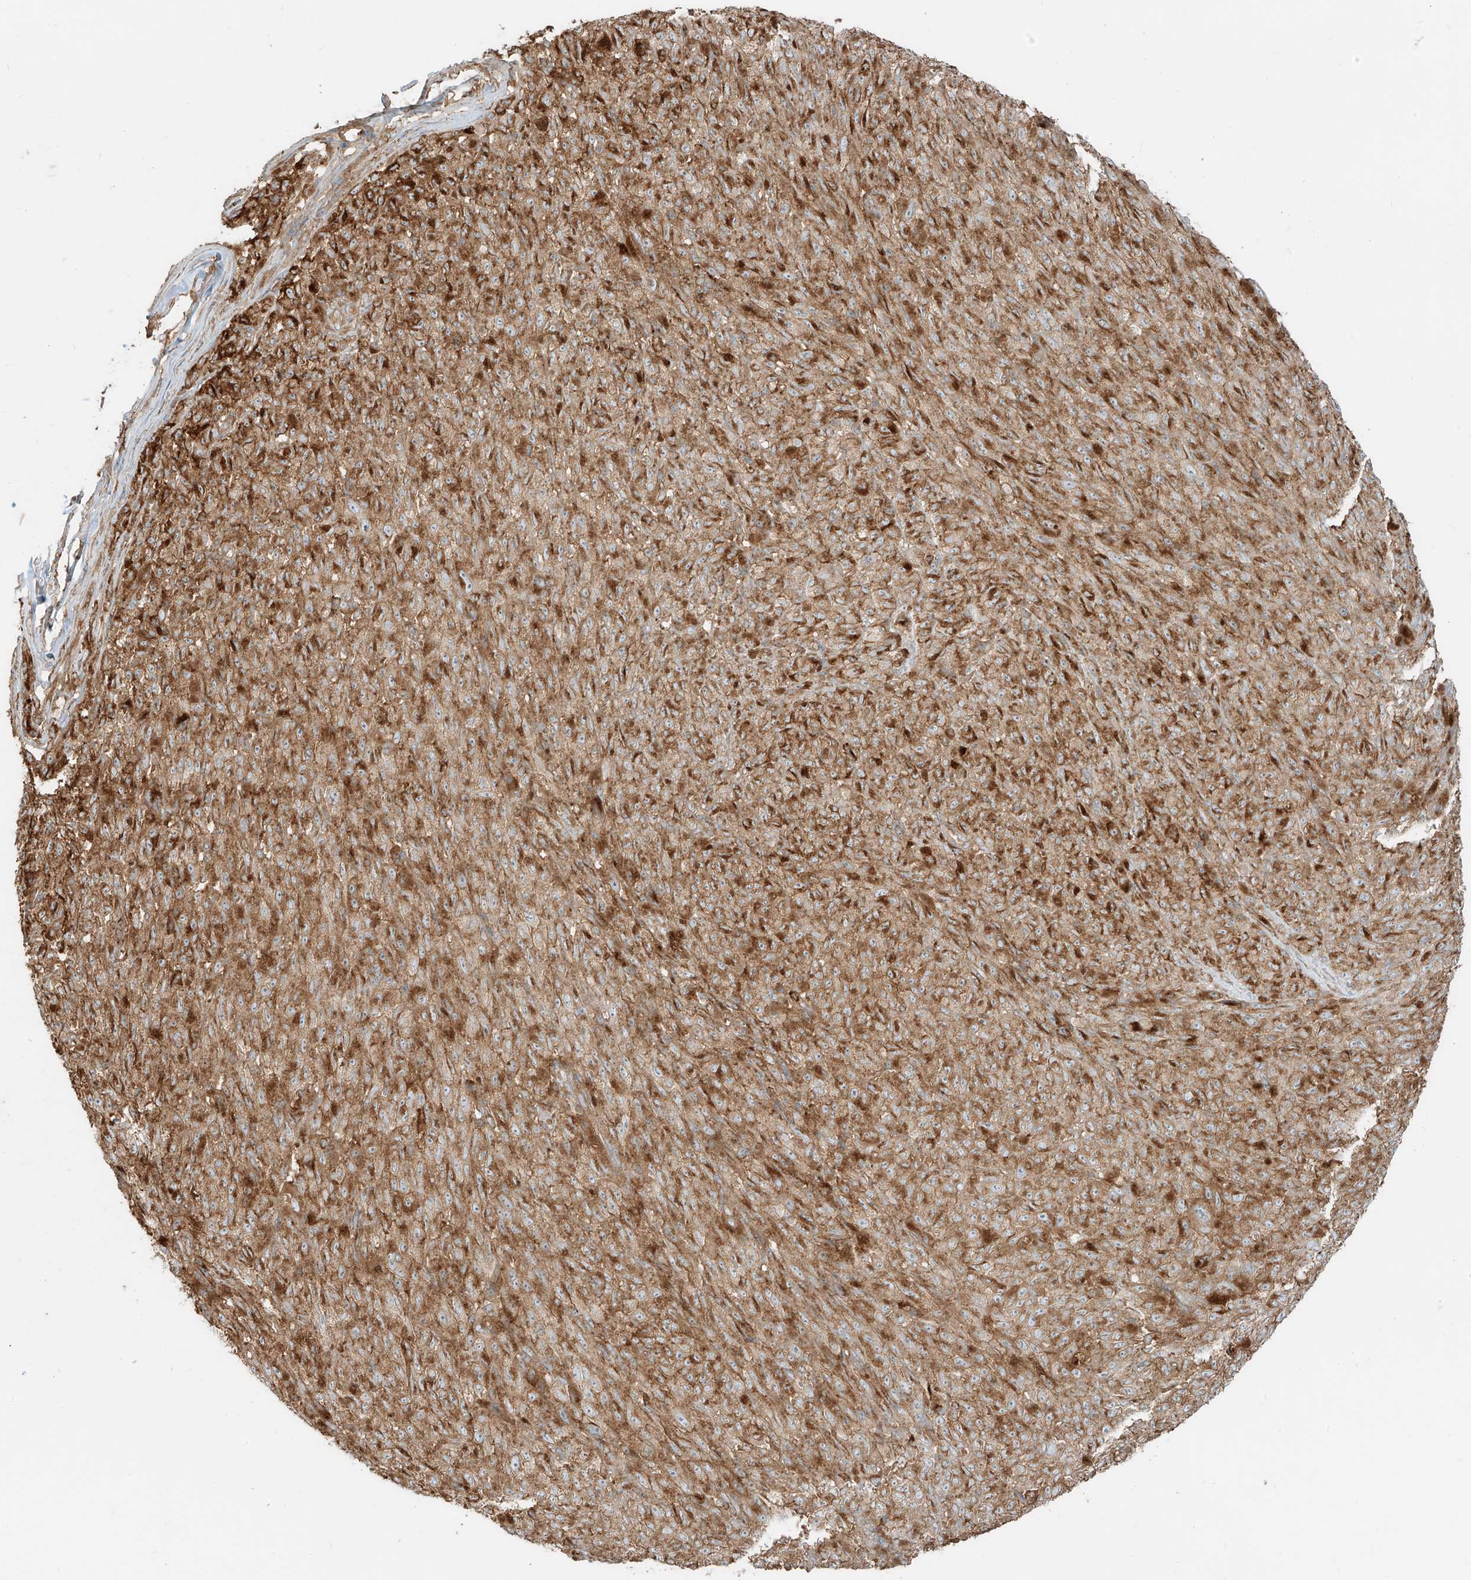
{"staining": {"intensity": "strong", "quantity": ">75%", "location": "cytoplasmic/membranous"}, "tissue": "melanoma", "cell_type": "Tumor cells", "image_type": "cancer", "snomed": [{"axis": "morphology", "description": "Malignant melanoma, NOS"}, {"axis": "topography", "description": "Skin"}], "caption": "This photomicrograph demonstrates melanoma stained with immunohistochemistry to label a protein in brown. The cytoplasmic/membranous of tumor cells show strong positivity for the protein. Nuclei are counter-stained blue.", "gene": "CCDC115", "patient": {"sex": "female", "age": 82}}